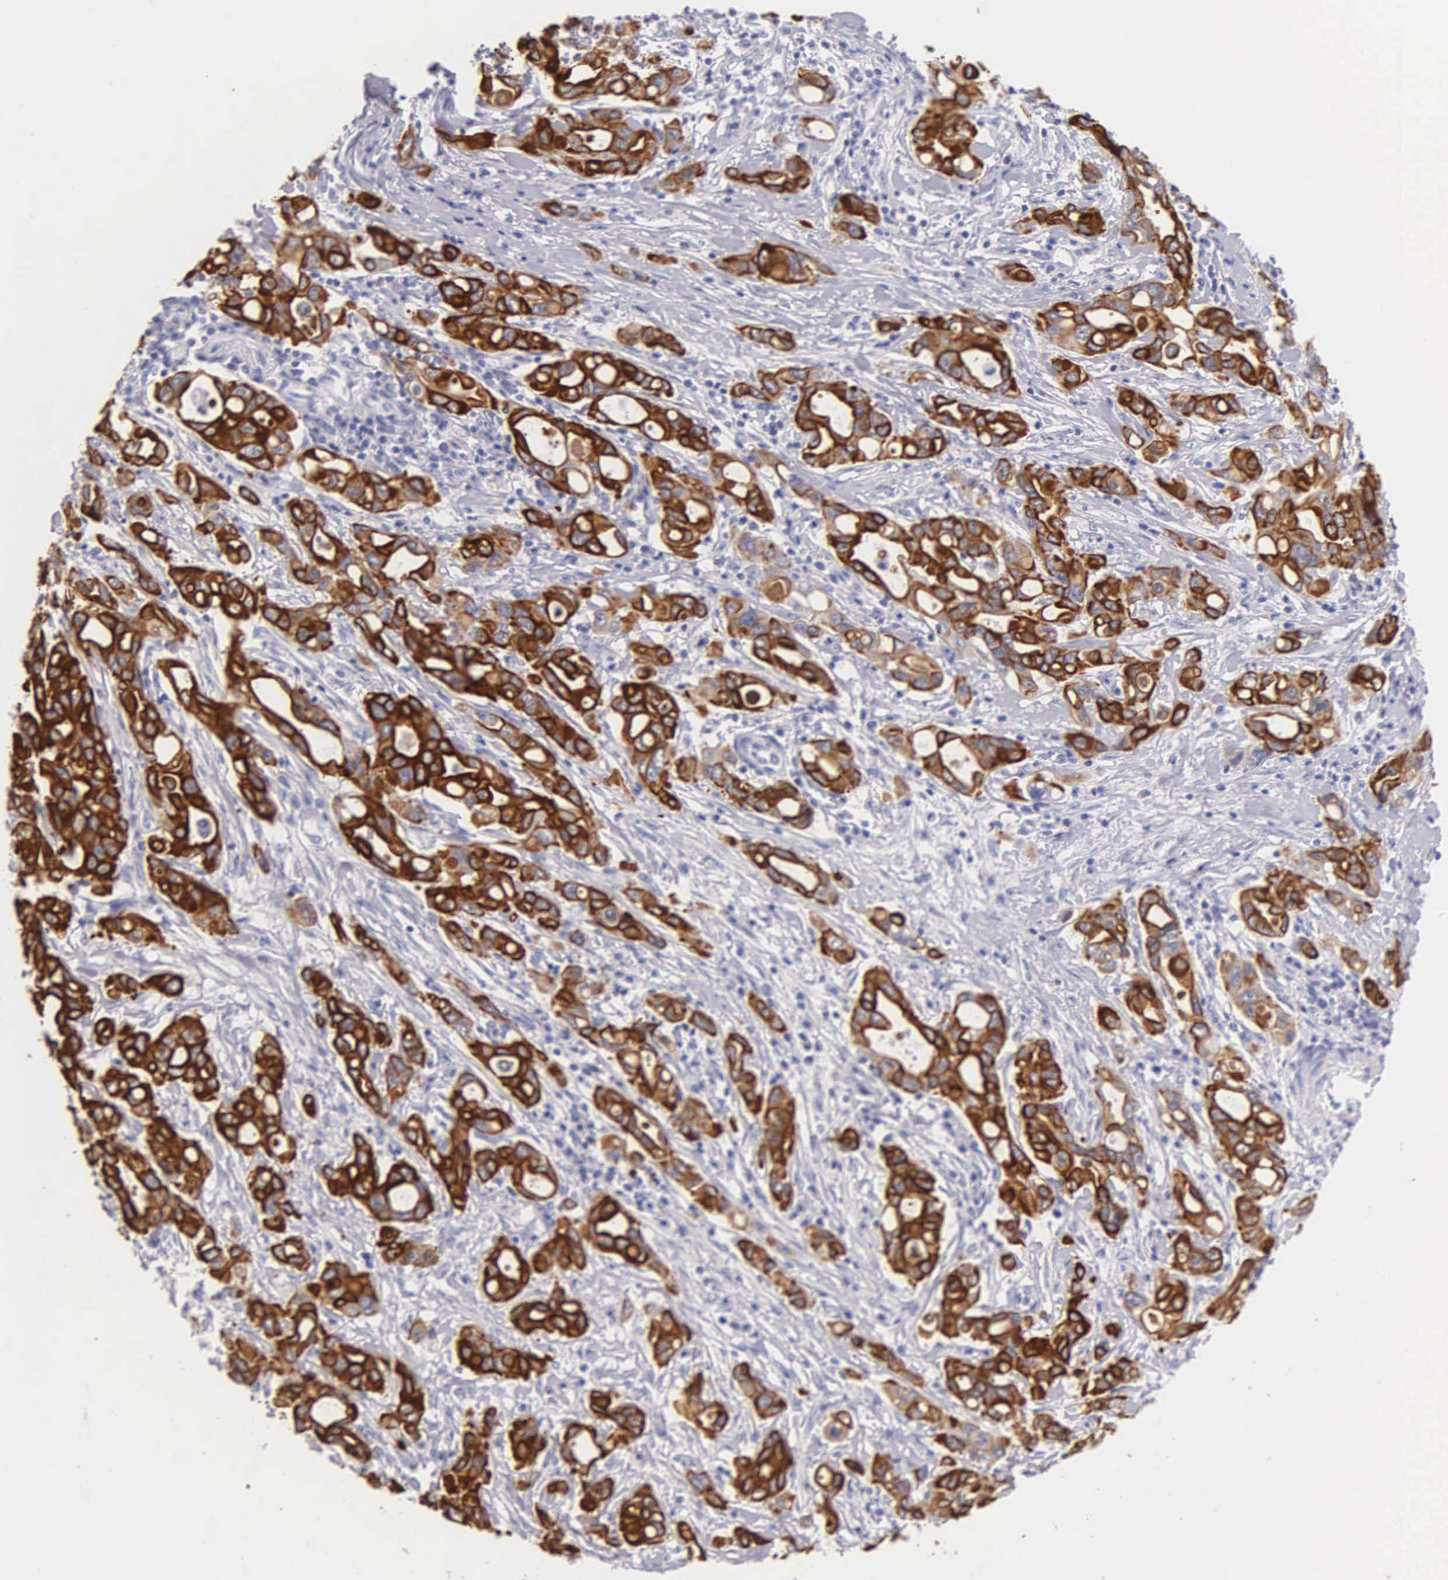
{"staining": {"intensity": "strong", "quantity": ">75%", "location": "cytoplasmic/membranous"}, "tissue": "pancreatic cancer", "cell_type": "Tumor cells", "image_type": "cancer", "snomed": [{"axis": "morphology", "description": "Adenocarcinoma, NOS"}, {"axis": "topography", "description": "Pancreas"}], "caption": "Immunohistochemical staining of pancreatic cancer reveals high levels of strong cytoplasmic/membranous protein staining in approximately >75% of tumor cells.", "gene": "KRT17", "patient": {"sex": "female", "age": 57}}